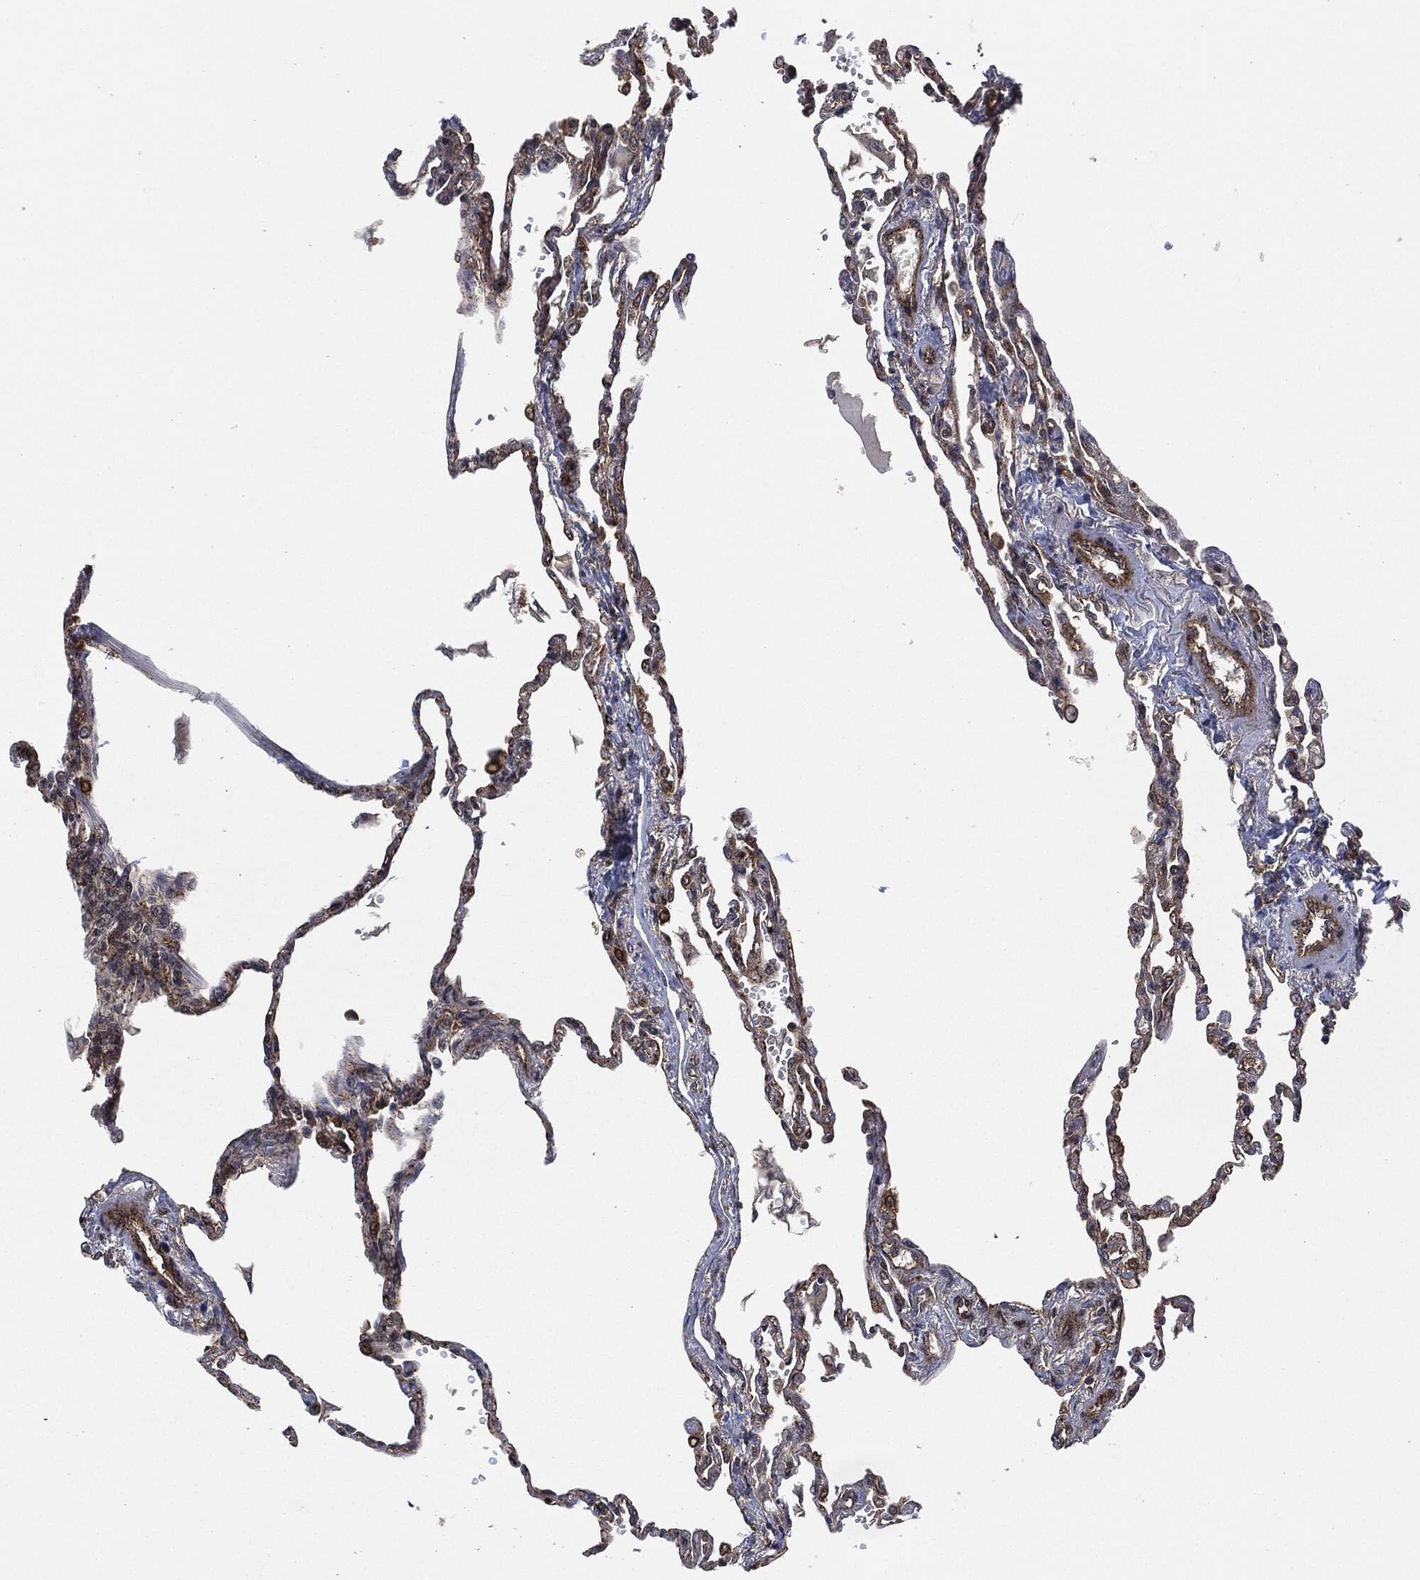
{"staining": {"intensity": "moderate", "quantity": "25%-75%", "location": "cytoplasmic/membranous"}, "tissue": "lung", "cell_type": "Alveolar cells", "image_type": "normal", "snomed": [{"axis": "morphology", "description": "Normal tissue, NOS"}, {"axis": "topography", "description": "Lung"}], "caption": "Immunohistochemistry (IHC) photomicrograph of unremarkable lung: human lung stained using immunohistochemistry reveals medium levels of moderate protein expression localized specifically in the cytoplasmic/membranous of alveolar cells, appearing as a cytoplasmic/membranous brown color.", "gene": "HRAS", "patient": {"sex": "male", "age": 78}}